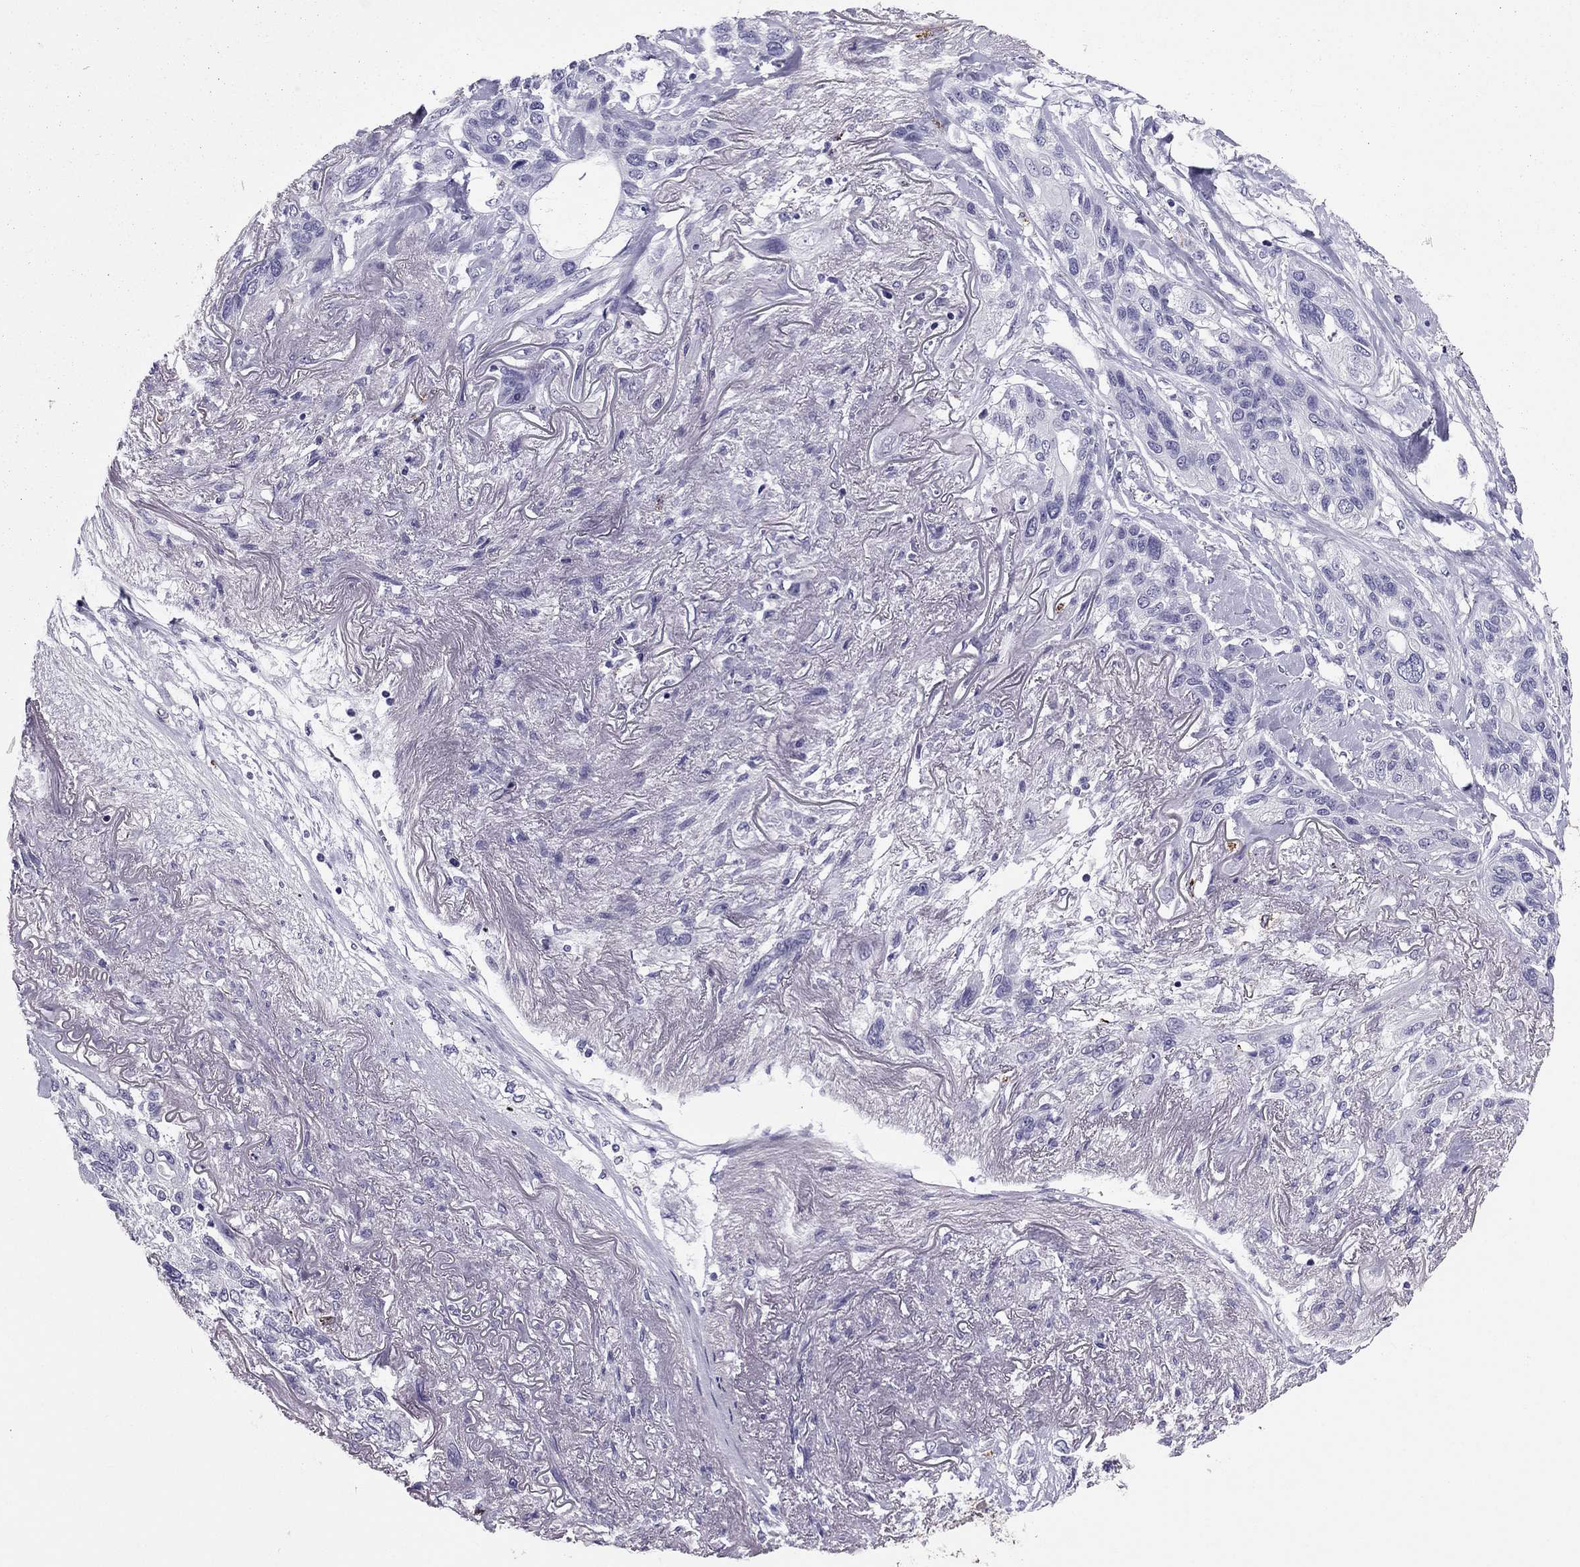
{"staining": {"intensity": "negative", "quantity": "none", "location": "none"}, "tissue": "lung cancer", "cell_type": "Tumor cells", "image_type": "cancer", "snomed": [{"axis": "morphology", "description": "Squamous cell carcinoma, NOS"}, {"axis": "topography", "description": "Lung"}], "caption": "Tumor cells show no significant protein positivity in lung cancer (squamous cell carcinoma).", "gene": "CCL27", "patient": {"sex": "female", "age": 70}}